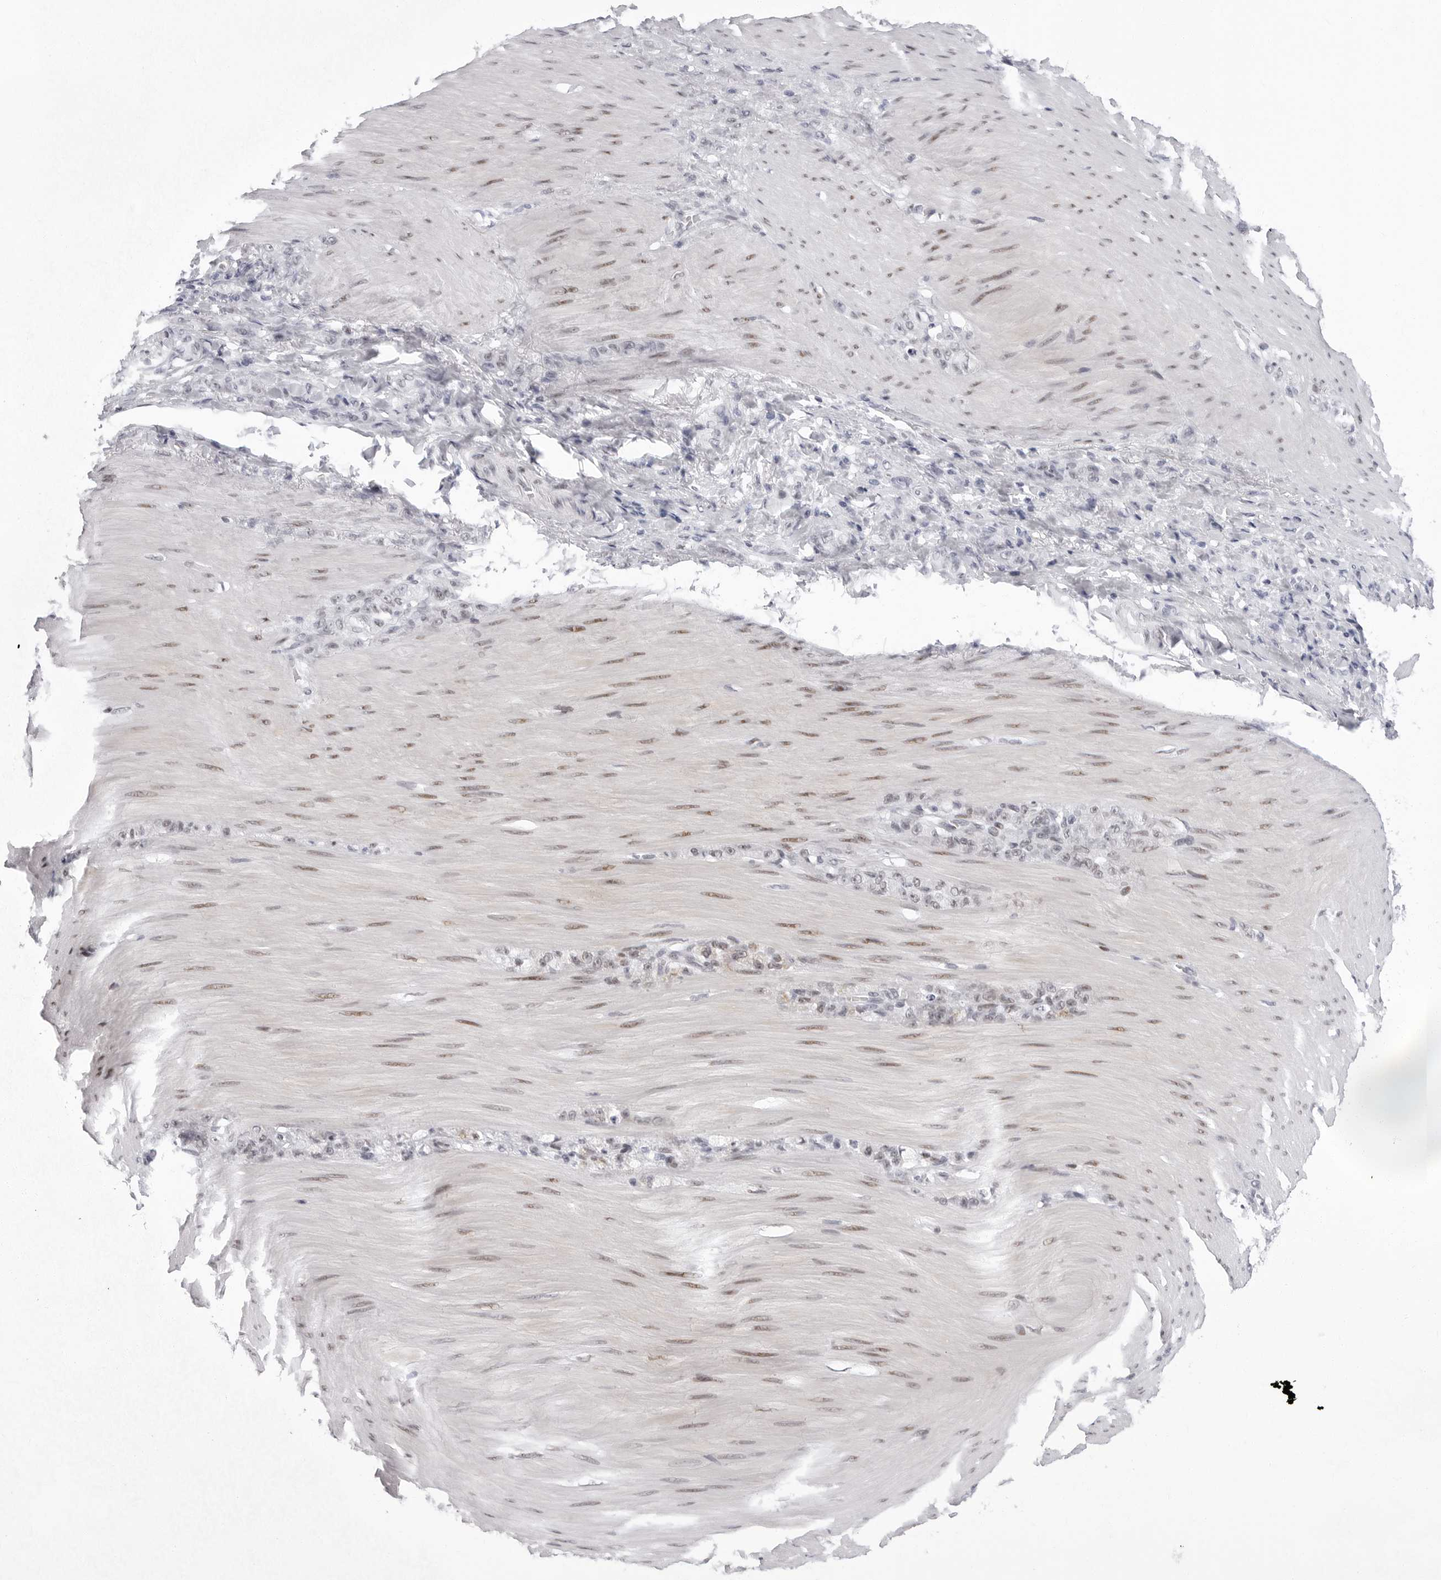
{"staining": {"intensity": "weak", "quantity": "<25%", "location": "nuclear"}, "tissue": "stomach cancer", "cell_type": "Tumor cells", "image_type": "cancer", "snomed": [{"axis": "morphology", "description": "Normal tissue, NOS"}, {"axis": "morphology", "description": "Adenocarcinoma, NOS"}, {"axis": "topography", "description": "Stomach"}], "caption": "Stomach cancer was stained to show a protein in brown. There is no significant expression in tumor cells.", "gene": "VEZF1", "patient": {"sex": "male", "age": 82}}